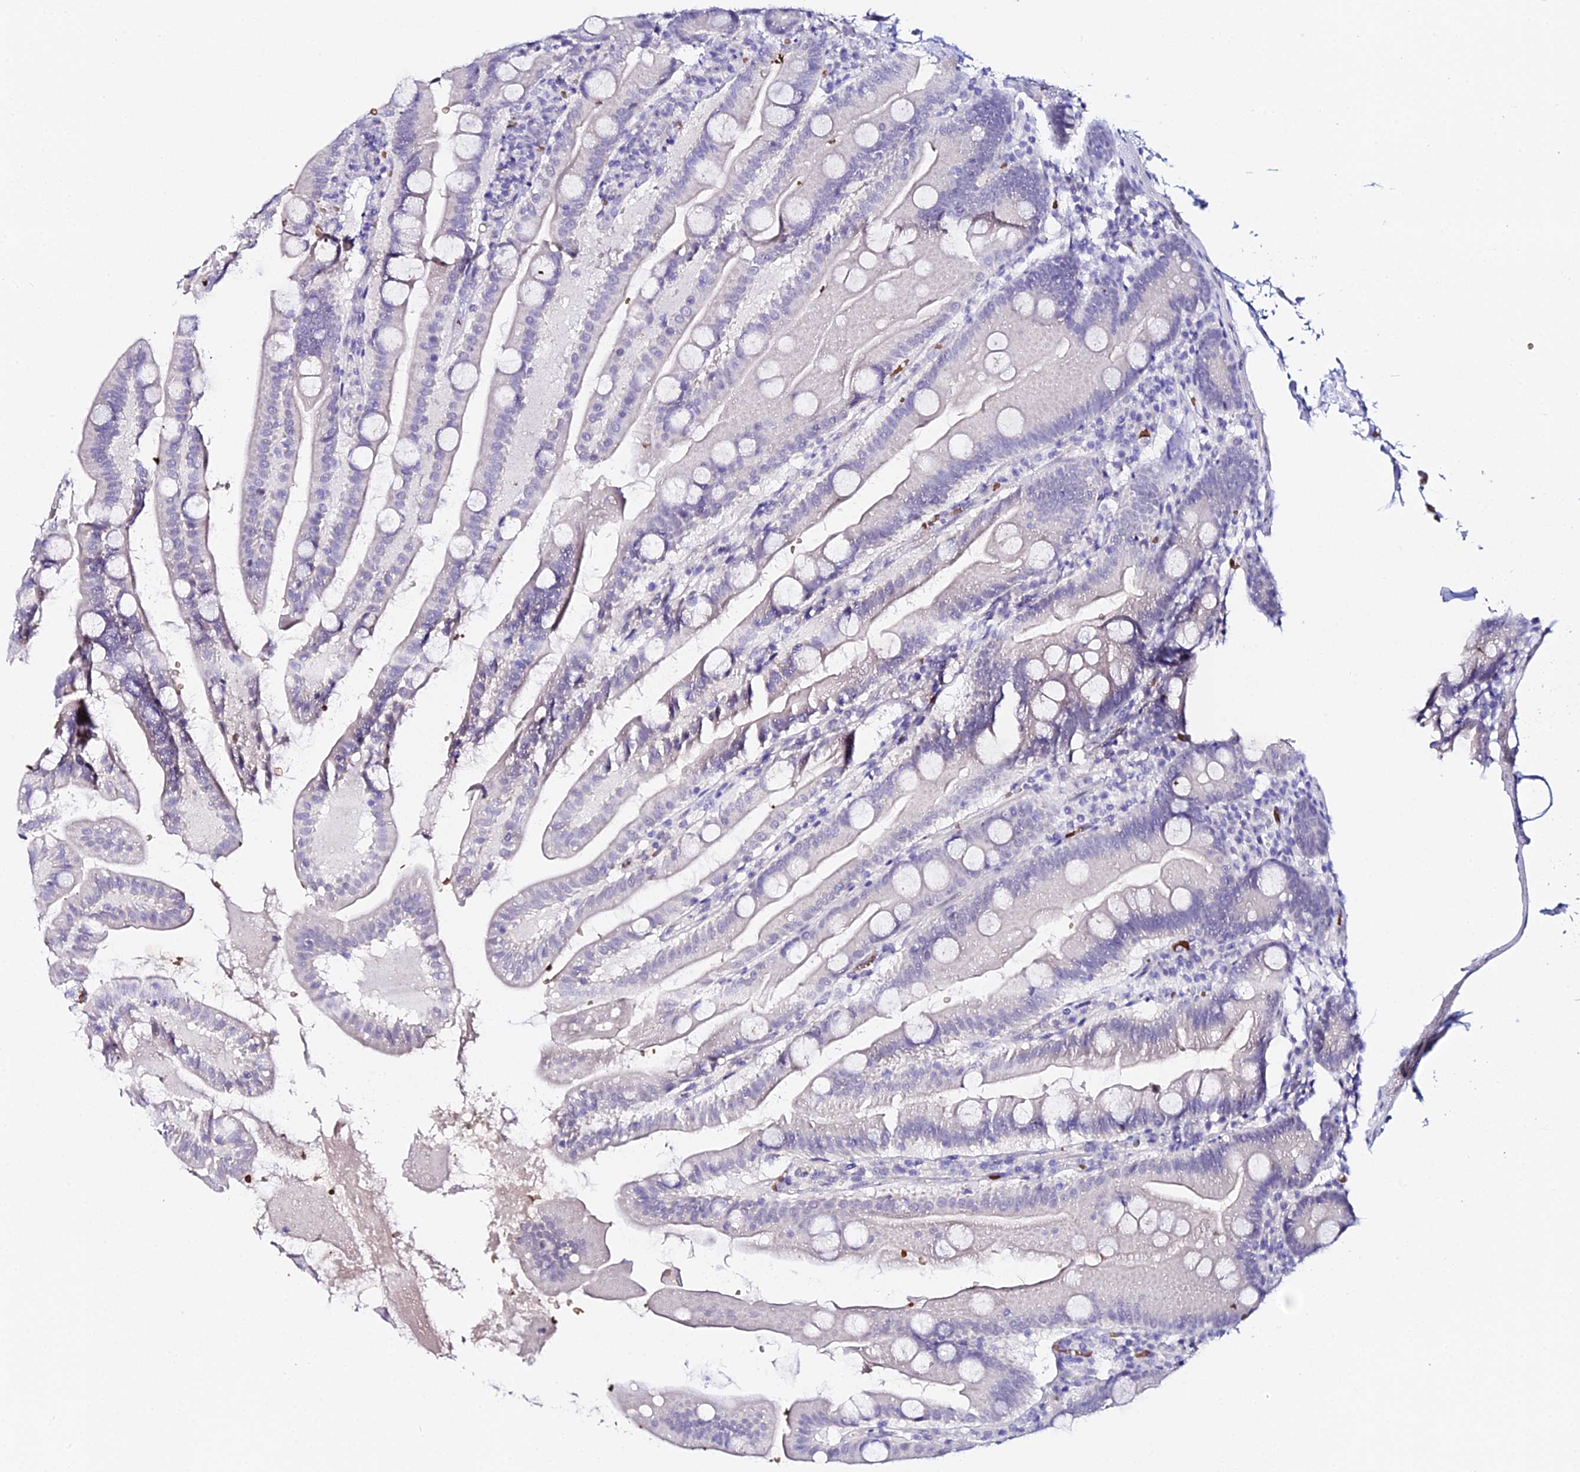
{"staining": {"intensity": "negative", "quantity": "none", "location": "none"}, "tissue": "small intestine", "cell_type": "Glandular cells", "image_type": "normal", "snomed": [{"axis": "morphology", "description": "Normal tissue, NOS"}, {"axis": "topography", "description": "Small intestine"}], "caption": "The immunohistochemistry (IHC) micrograph has no significant expression in glandular cells of small intestine. (DAB (3,3'-diaminobenzidine) IHC with hematoxylin counter stain).", "gene": "CFAP45", "patient": {"sex": "female", "age": 68}}